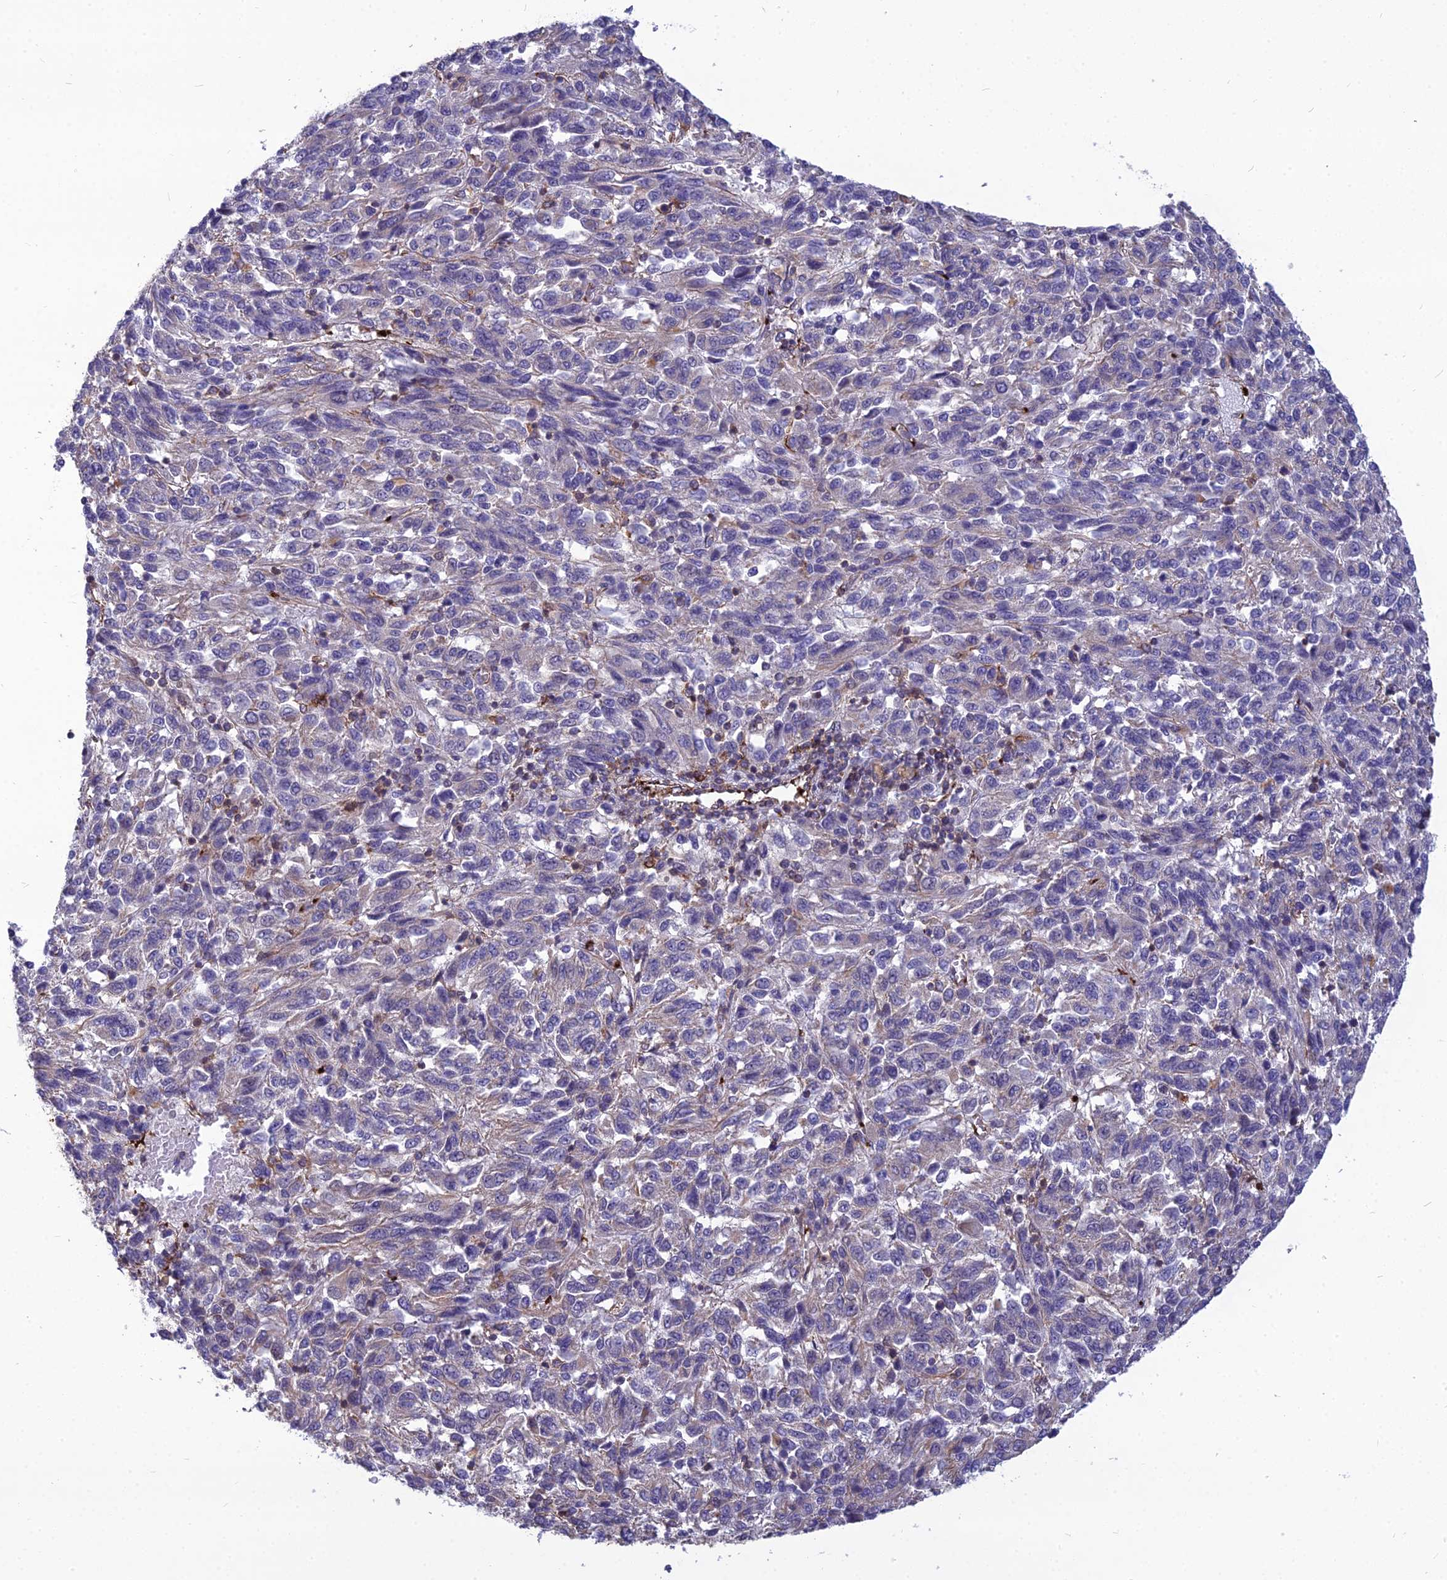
{"staining": {"intensity": "negative", "quantity": "none", "location": "none"}, "tissue": "melanoma", "cell_type": "Tumor cells", "image_type": "cancer", "snomed": [{"axis": "morphology", "description": "Malignant melanoma, Metastatic site"}, {"axis": "topography", "description": "Lung"}], "caption": "Melanoma was stained to show a protein in brown. There is no significant expression in tumor cells.", "gene": "PSMD11", "patient": {"sex": "male", "age": 64}}